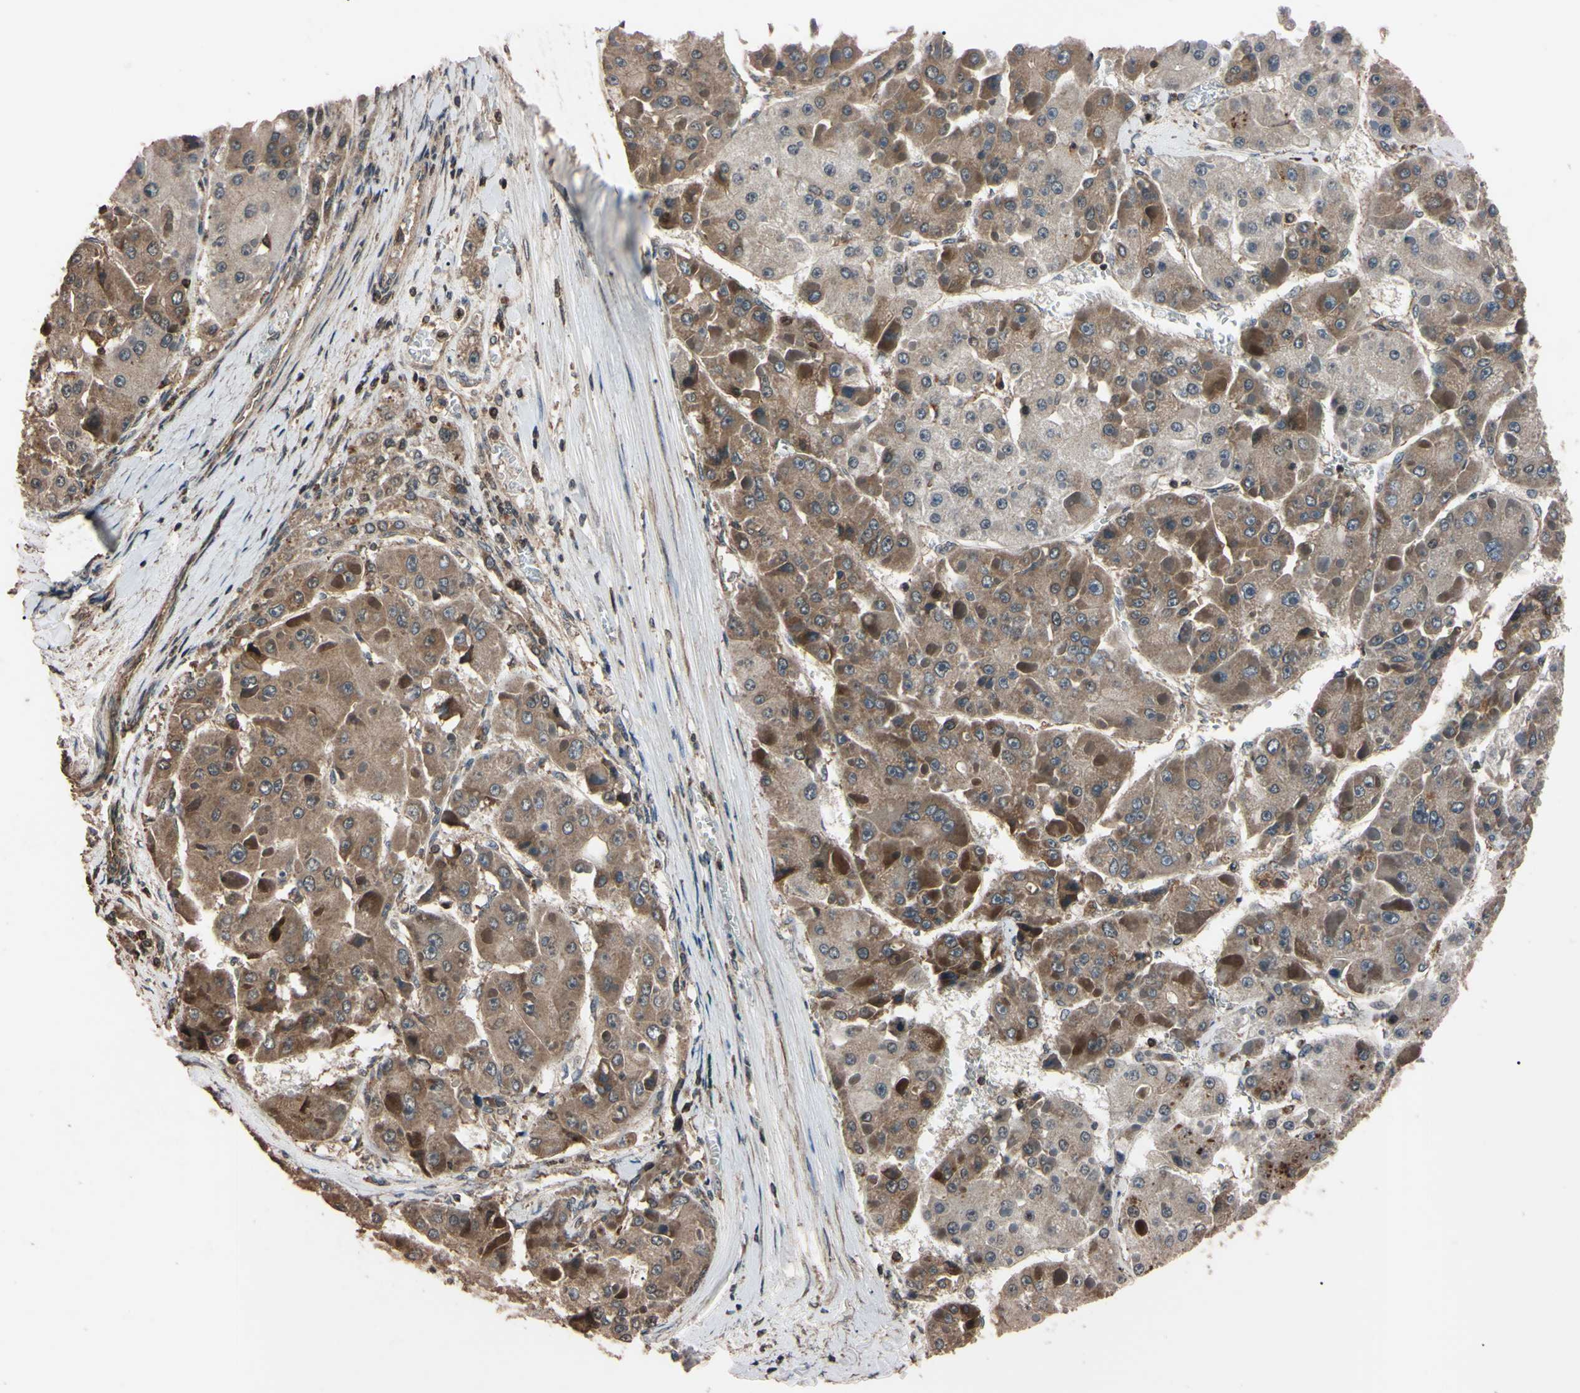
{"staining": {"intensity": "moderate", "quantity": ">75%", "location": "cytoplasmic/membranous"}, "tissue": "liver cancer", "cell_type": "Tumor cells", "image_type": "cancer", "snomed": [{"axis": "morphology", "description": "Carcinoma, Hepatocellular, NOS"}, {"axis": "topography", "description": "Liver"}], "caption": "There is medium levels of moderate cytoplasmic/membranous expression in tumor cells of hepatocellular carcinoma (liver), as demonstrated by immunohistochemical staining (brown color).", "gene": "TNFRSF1A", "patient": {"sex": "female", "age": 73}}